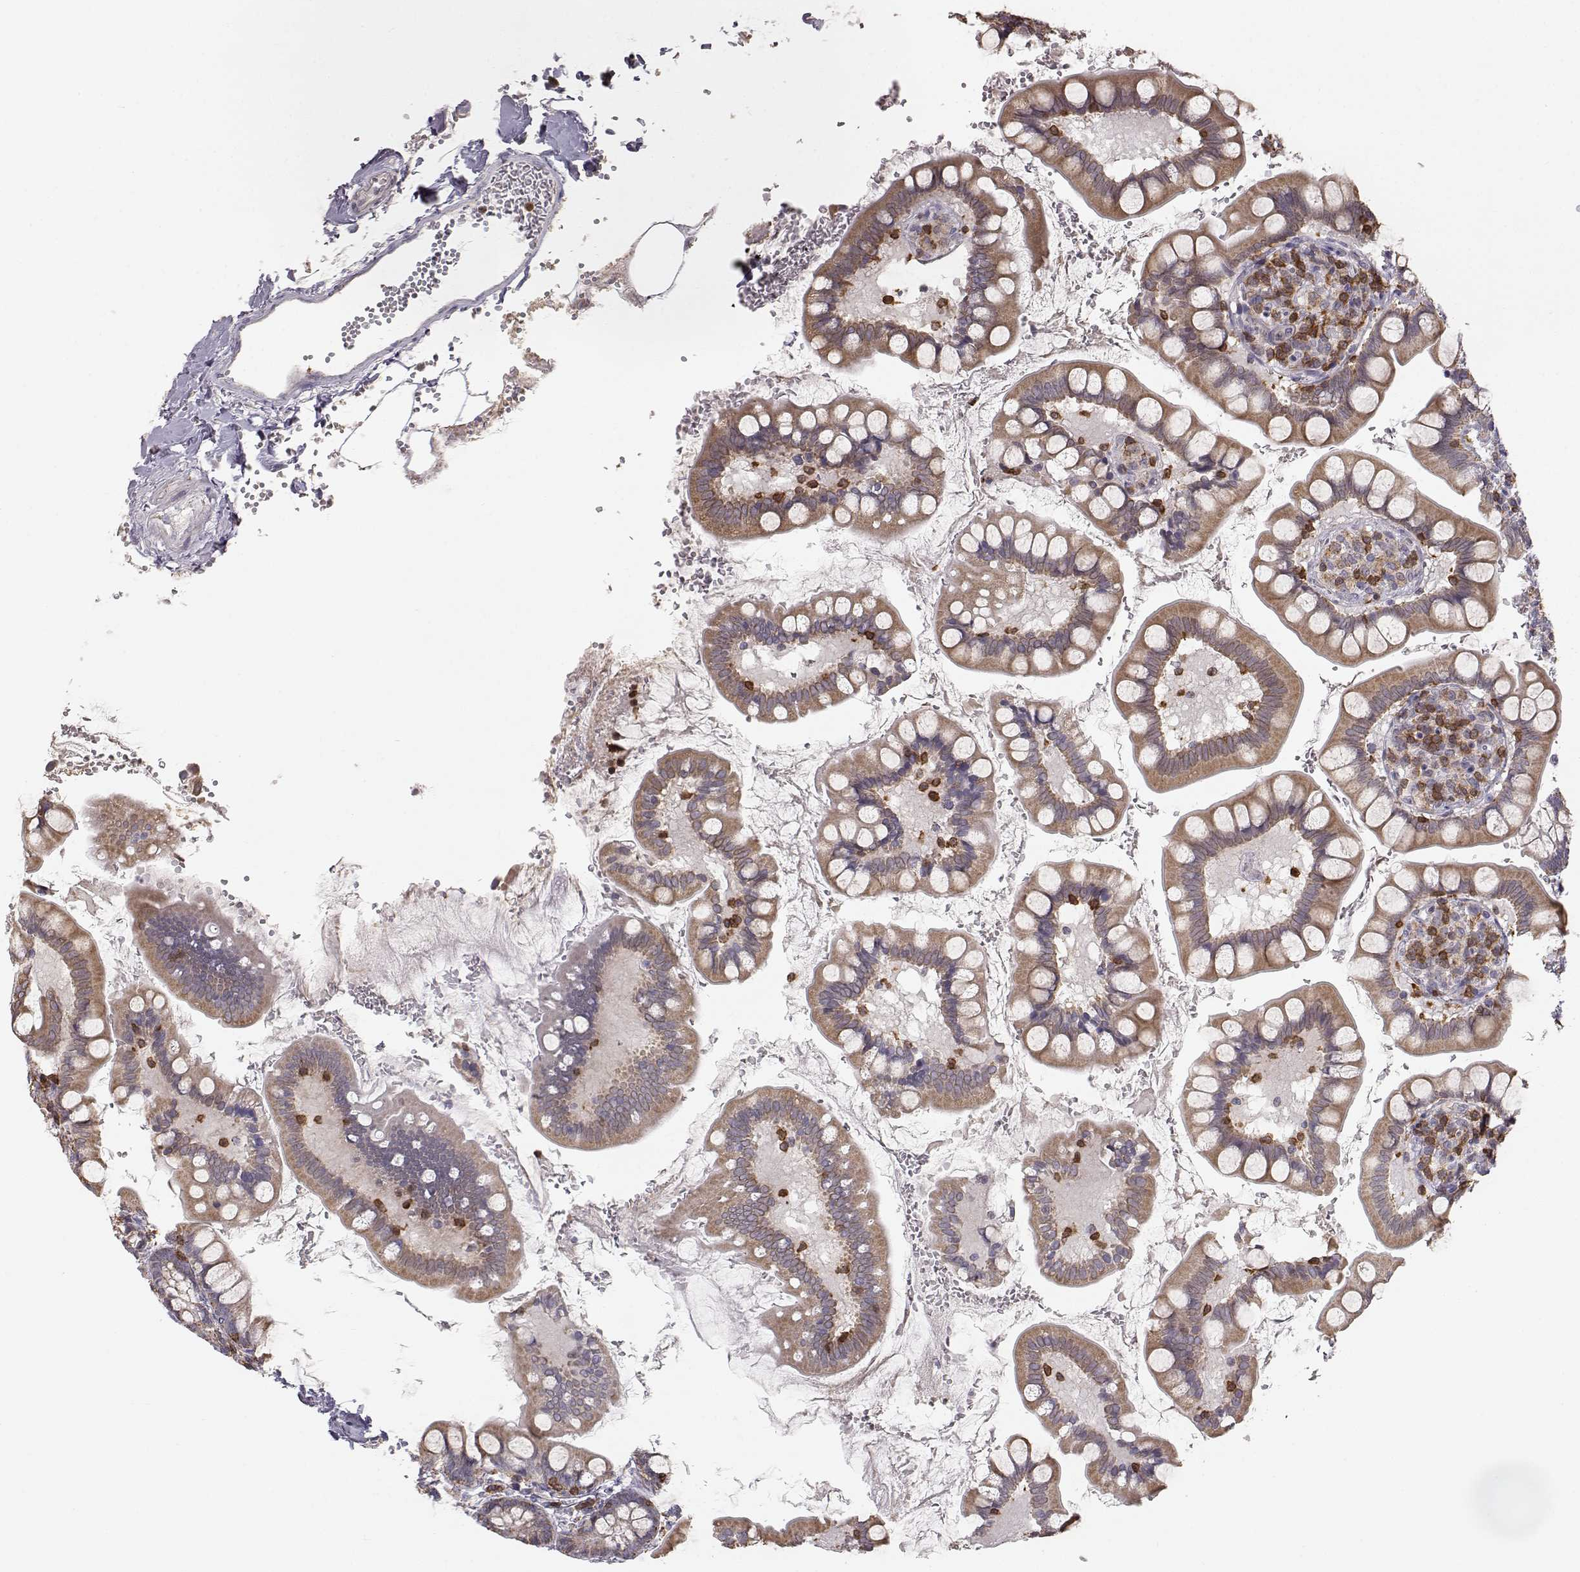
{"staining": {"intensity": "moderate", "quantity": ">75%", "location": "cytoplasmic/membranous"}, "tissue": "small intestine", "cell_type": "Glandular cells", "image_type": "normal", "snomed": [{"axis": "morphology", "description": "Normal tissue, NOS"}, {"axis": "topography", "description": "Small intestine"}], "caption": "Immunohistochemistry (IHC) (DAB) staining of unremarkable small intestine reveals moderate cytoplasmic/membranous protein expression in about >75% of glandular cells.", "gene": "GRAP2", "patient": {"sex": "female", "age": 56}}